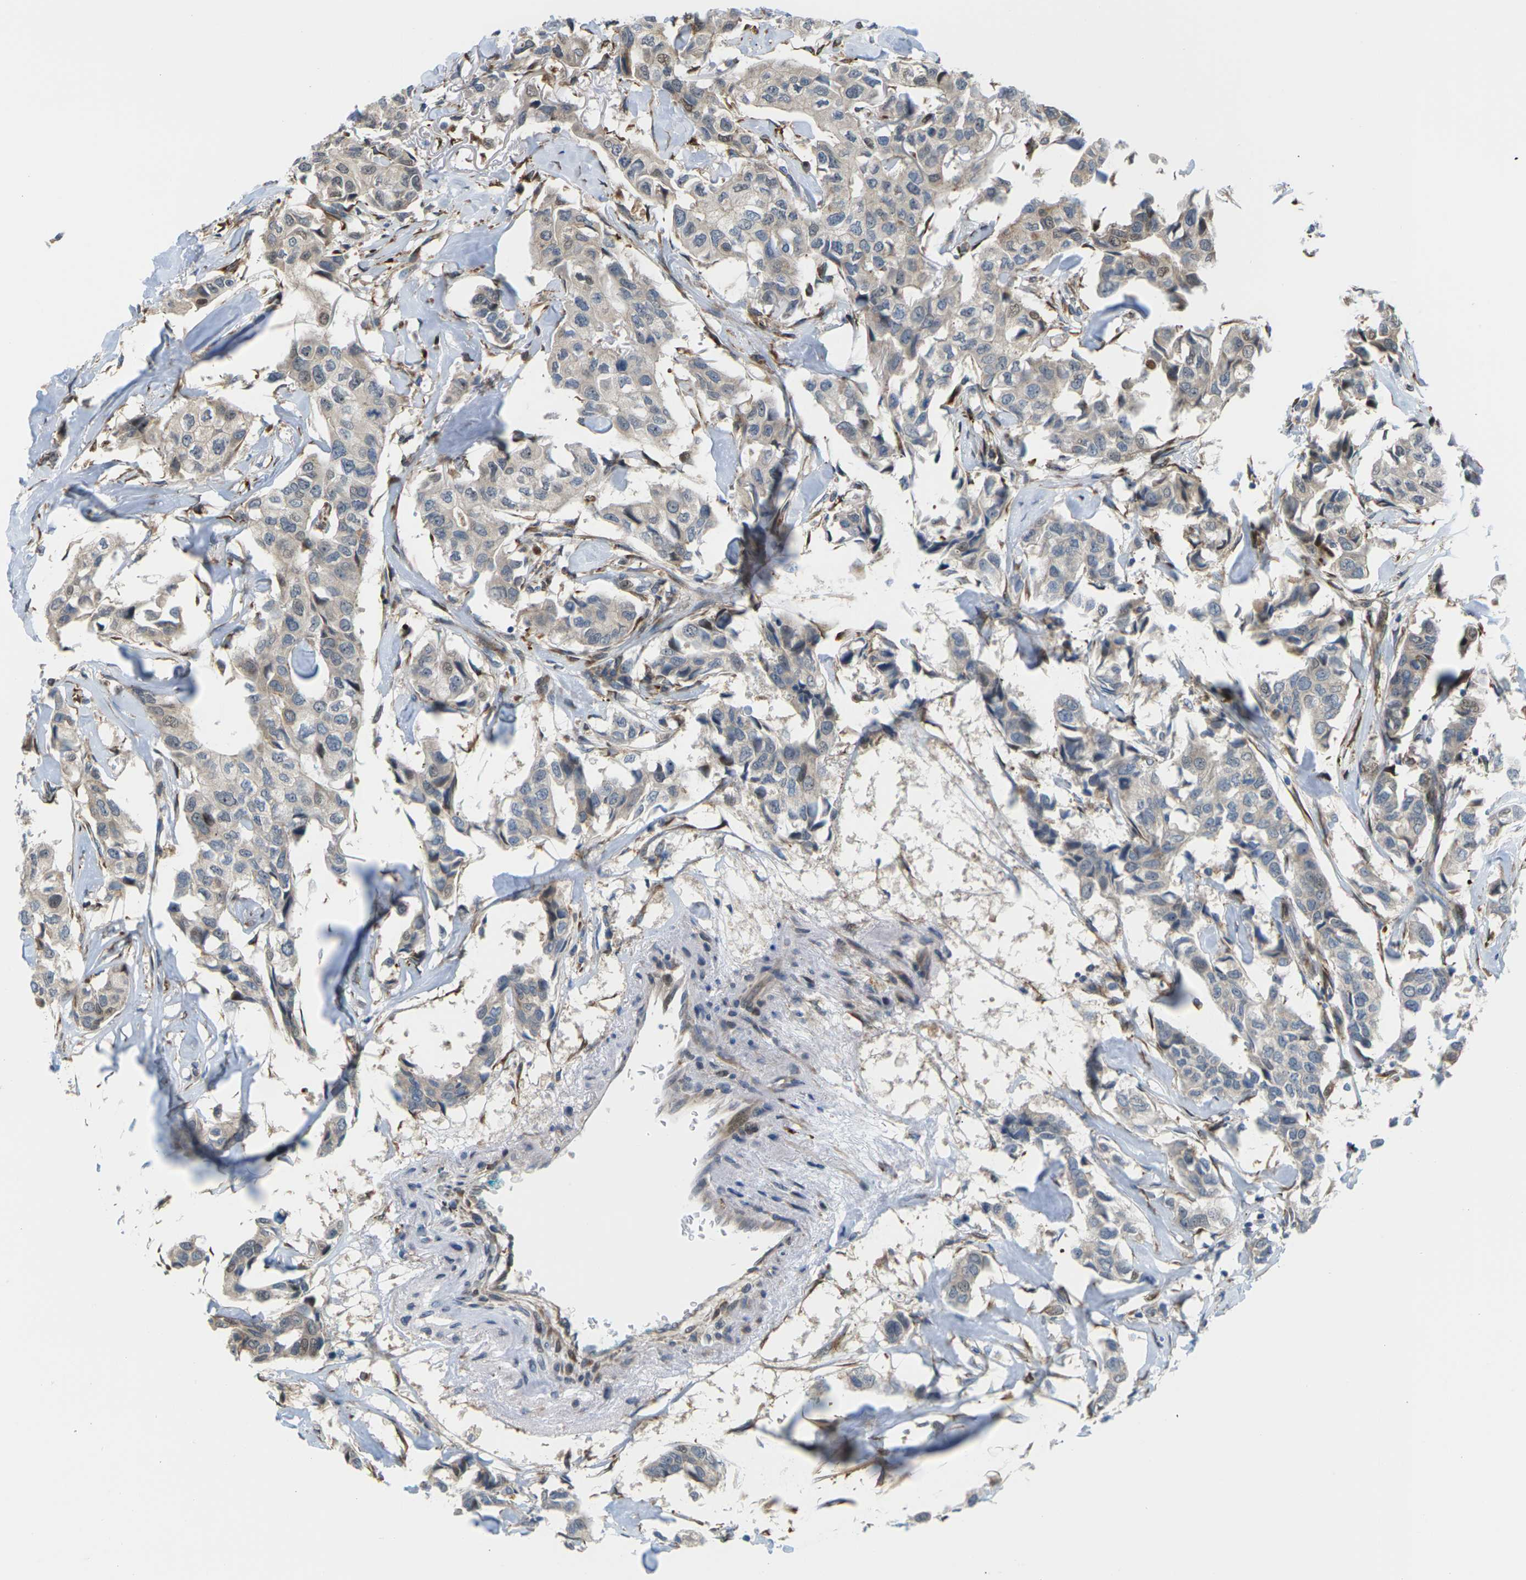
{"staining": {"intensity": "moderate", "quantity": "<25%", "location": "cytoplasmic/membranous"}, "tissue": "breast cancer", "cell_type": "Tumor cells", "image_type": "cancer", "snomed": [{"axis": "morphology", "description": "Duct carcinoma"}, {"axis": "topography", "description": "Breast"}], "caption": "Protein expression analysis of human breast cancer (invasive ductal carcinoma) reveals moderate cytoplasmic/membranous expression in about <25% of tumor cells.", "gene": "ROBO1", "patient": {"sex": "female", "age": 80}}